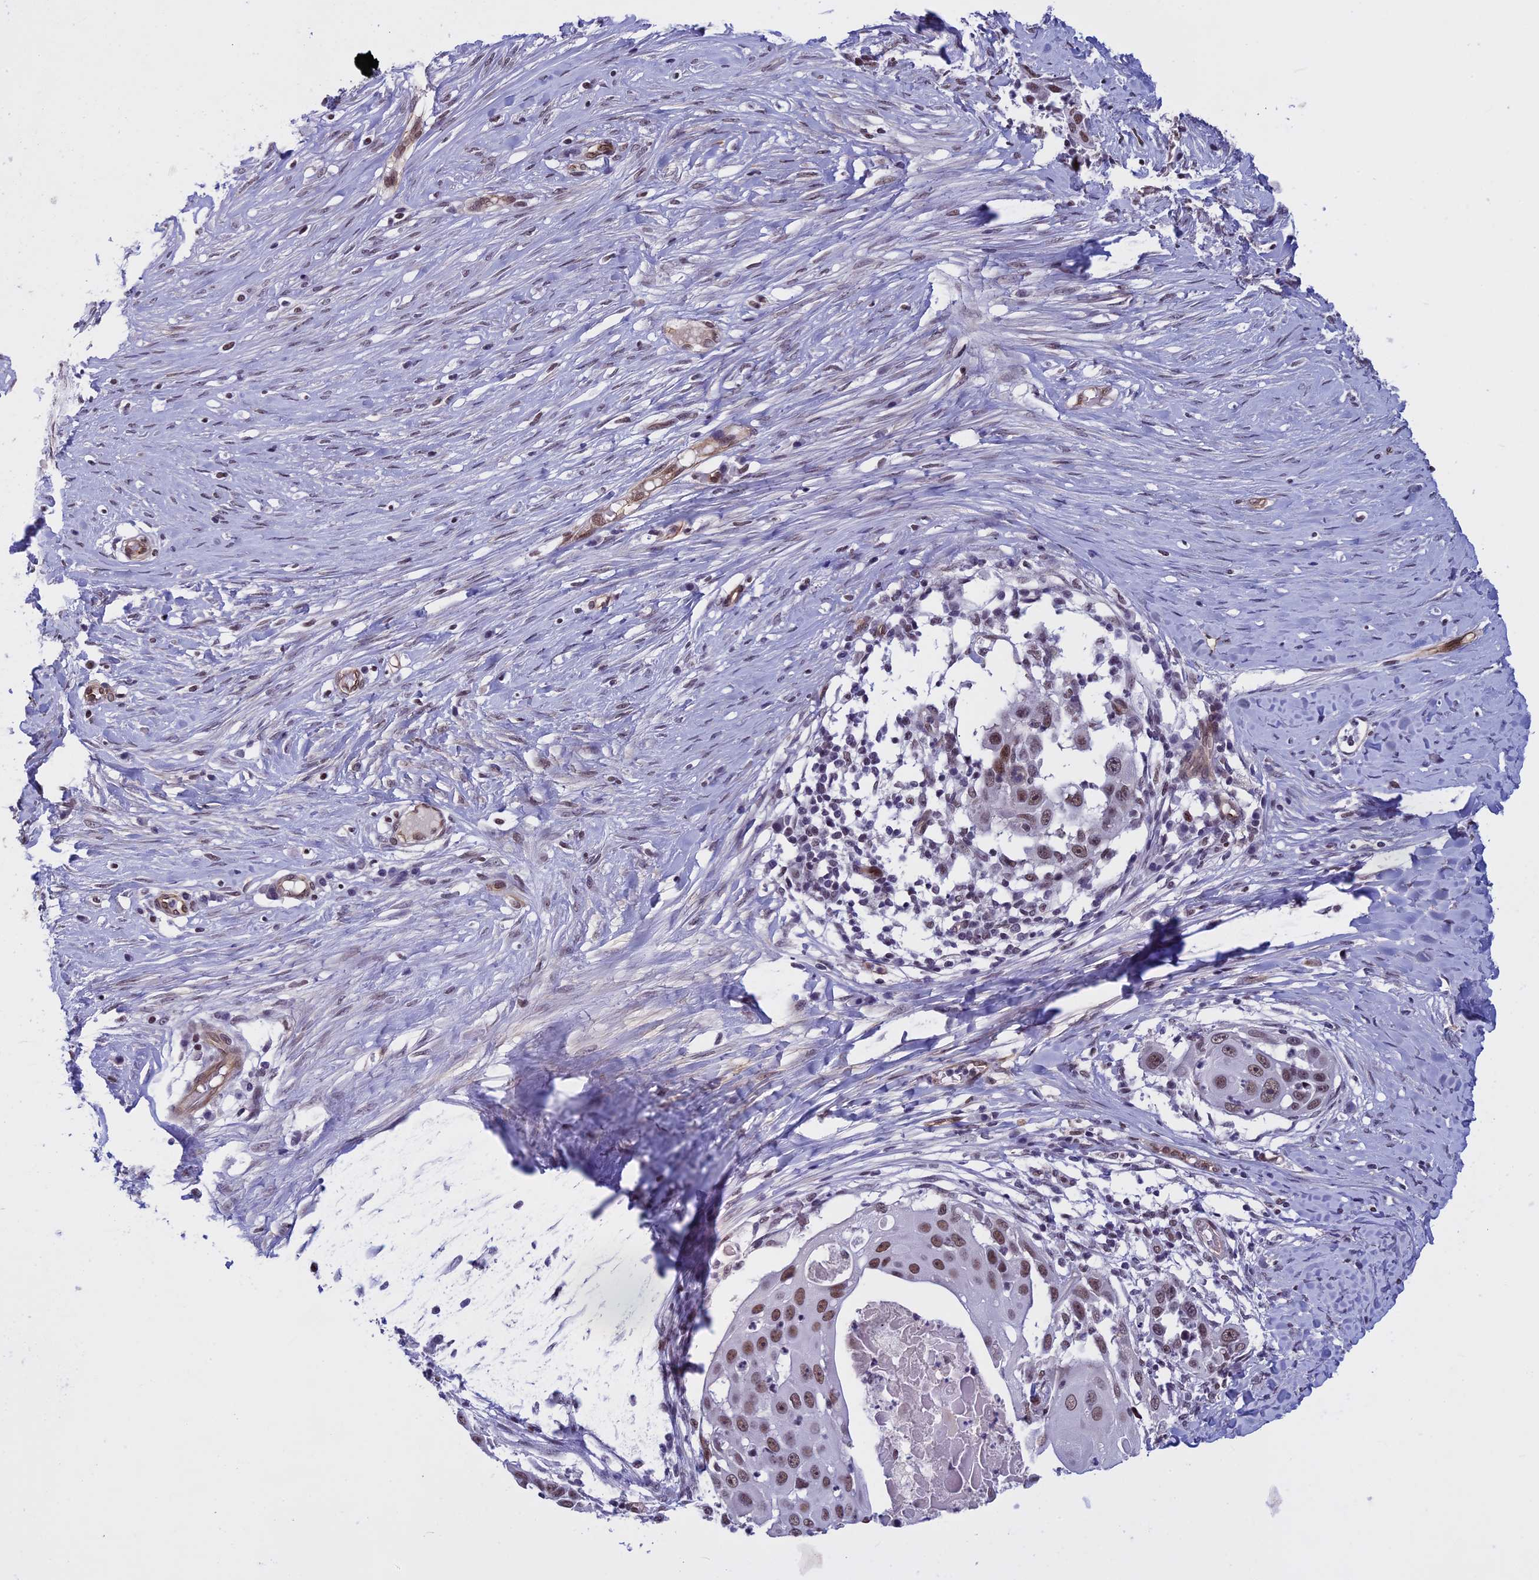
{"staining": {"intensity": "moderate", "quantity": ">75%", "location": "nuclear"}, "tissue": "skin cancer", "cell_type": "Tumor cells", "image_type": "cancer", "snomed": [{"axis": "morphology", "description": "Squamous cell carcinoma, NOS"}, {"axis": "topography", "description": "Skin"}], "caption": "This micrograph displays immunohistochemistry (IHC) staining of skin squamous cell carcinoma, with medium moderate nuclear positivity in approximately >75% of tumor cells.", "gene": "NIPBL", "patient": {"sex": "female", "age": 44}}